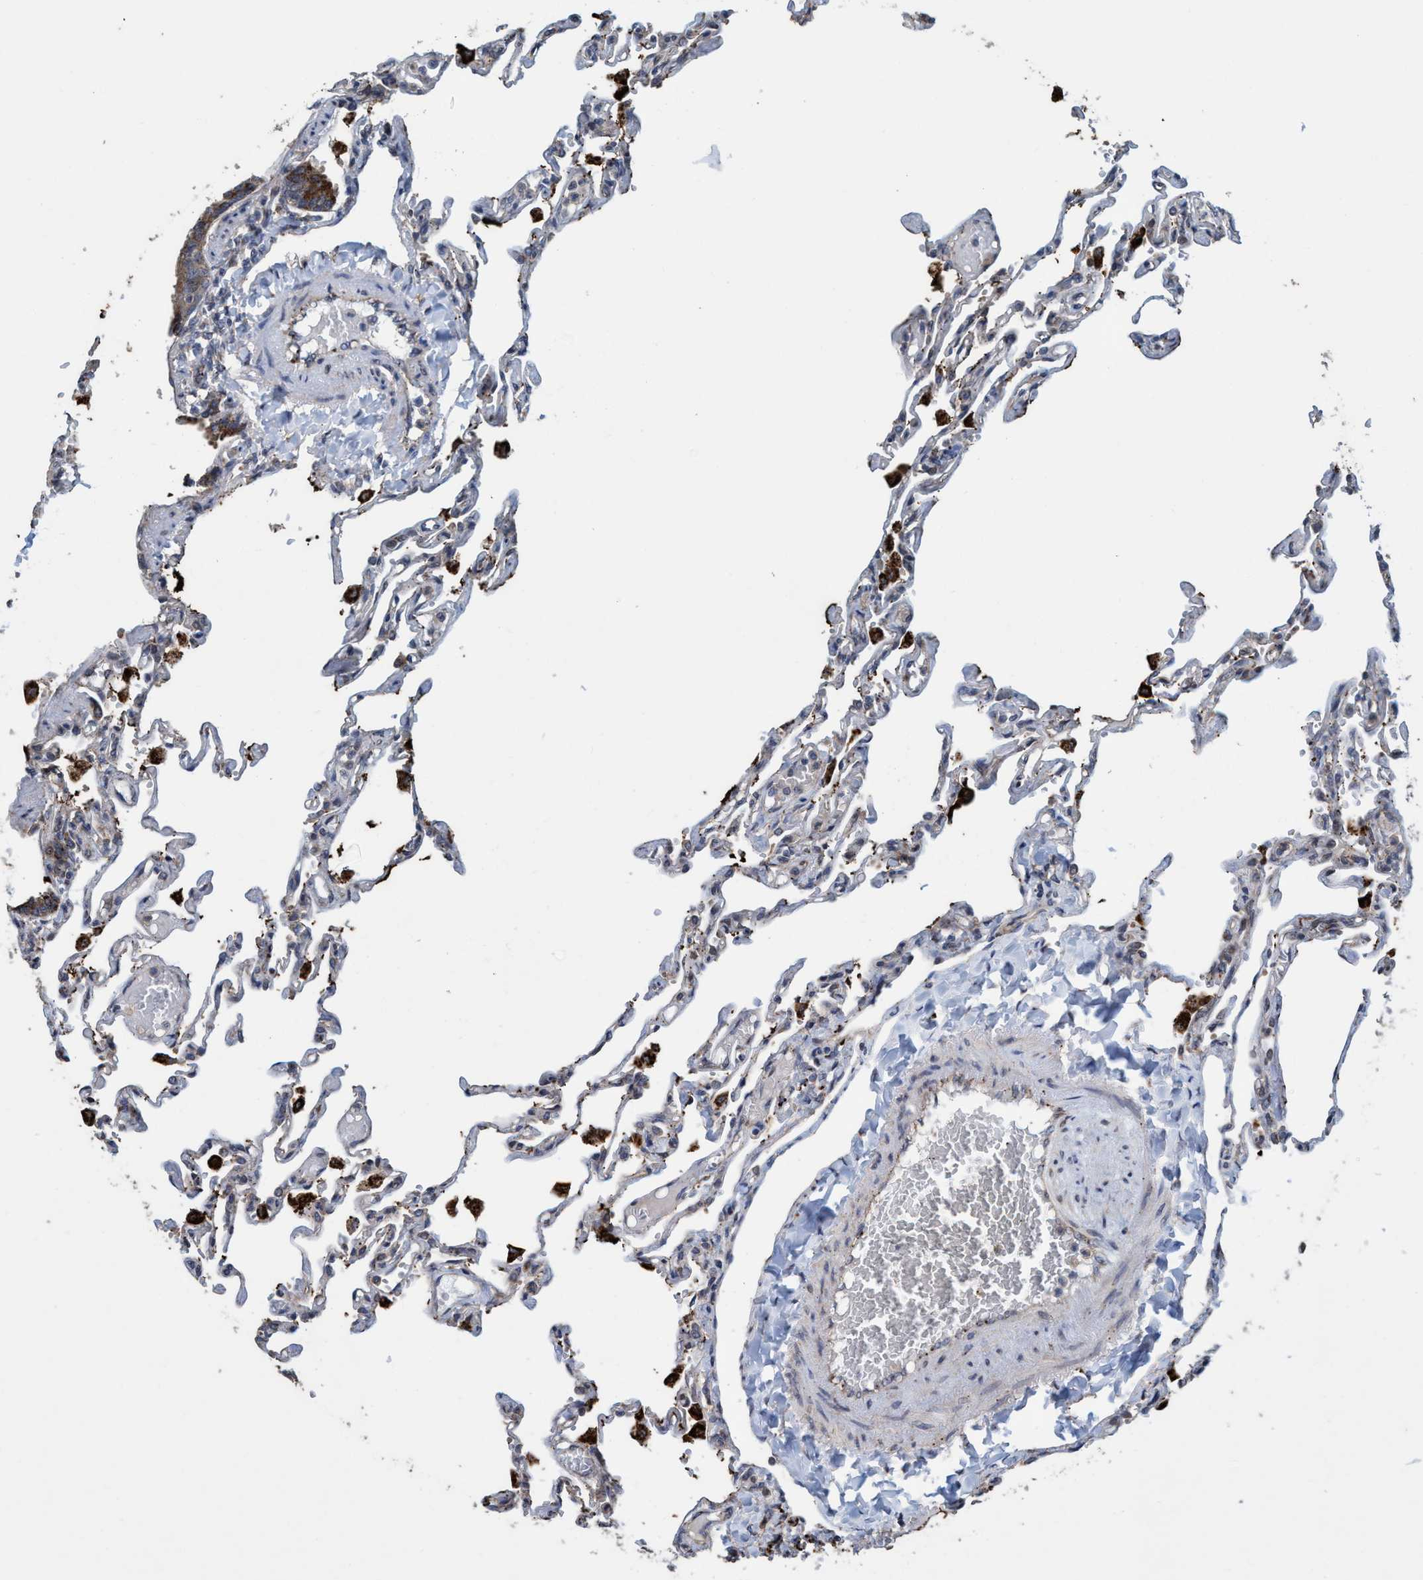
{"staining": {"intensity": "weak", "quantity": "<25%", "location": "cytoplasmic/membranous"}, "tissue": "lung", "cell_type": "Alveolar cells", "image_type": "normal", "snomed": [{"axis": "morphology", "description": "Normal tissue, NOS"}, {"axis": "topography", "description": "Lung"}], "caption": "Immunohistochemical staining of unremarkable human lung exhibits no significant staining in alveolar cells. The staining is performed using DAB brown chromogen with nuclei counter-stained in using hematoxylin.", "gene": "BBS9", "patient": {"sex": "male", "age": 21}}